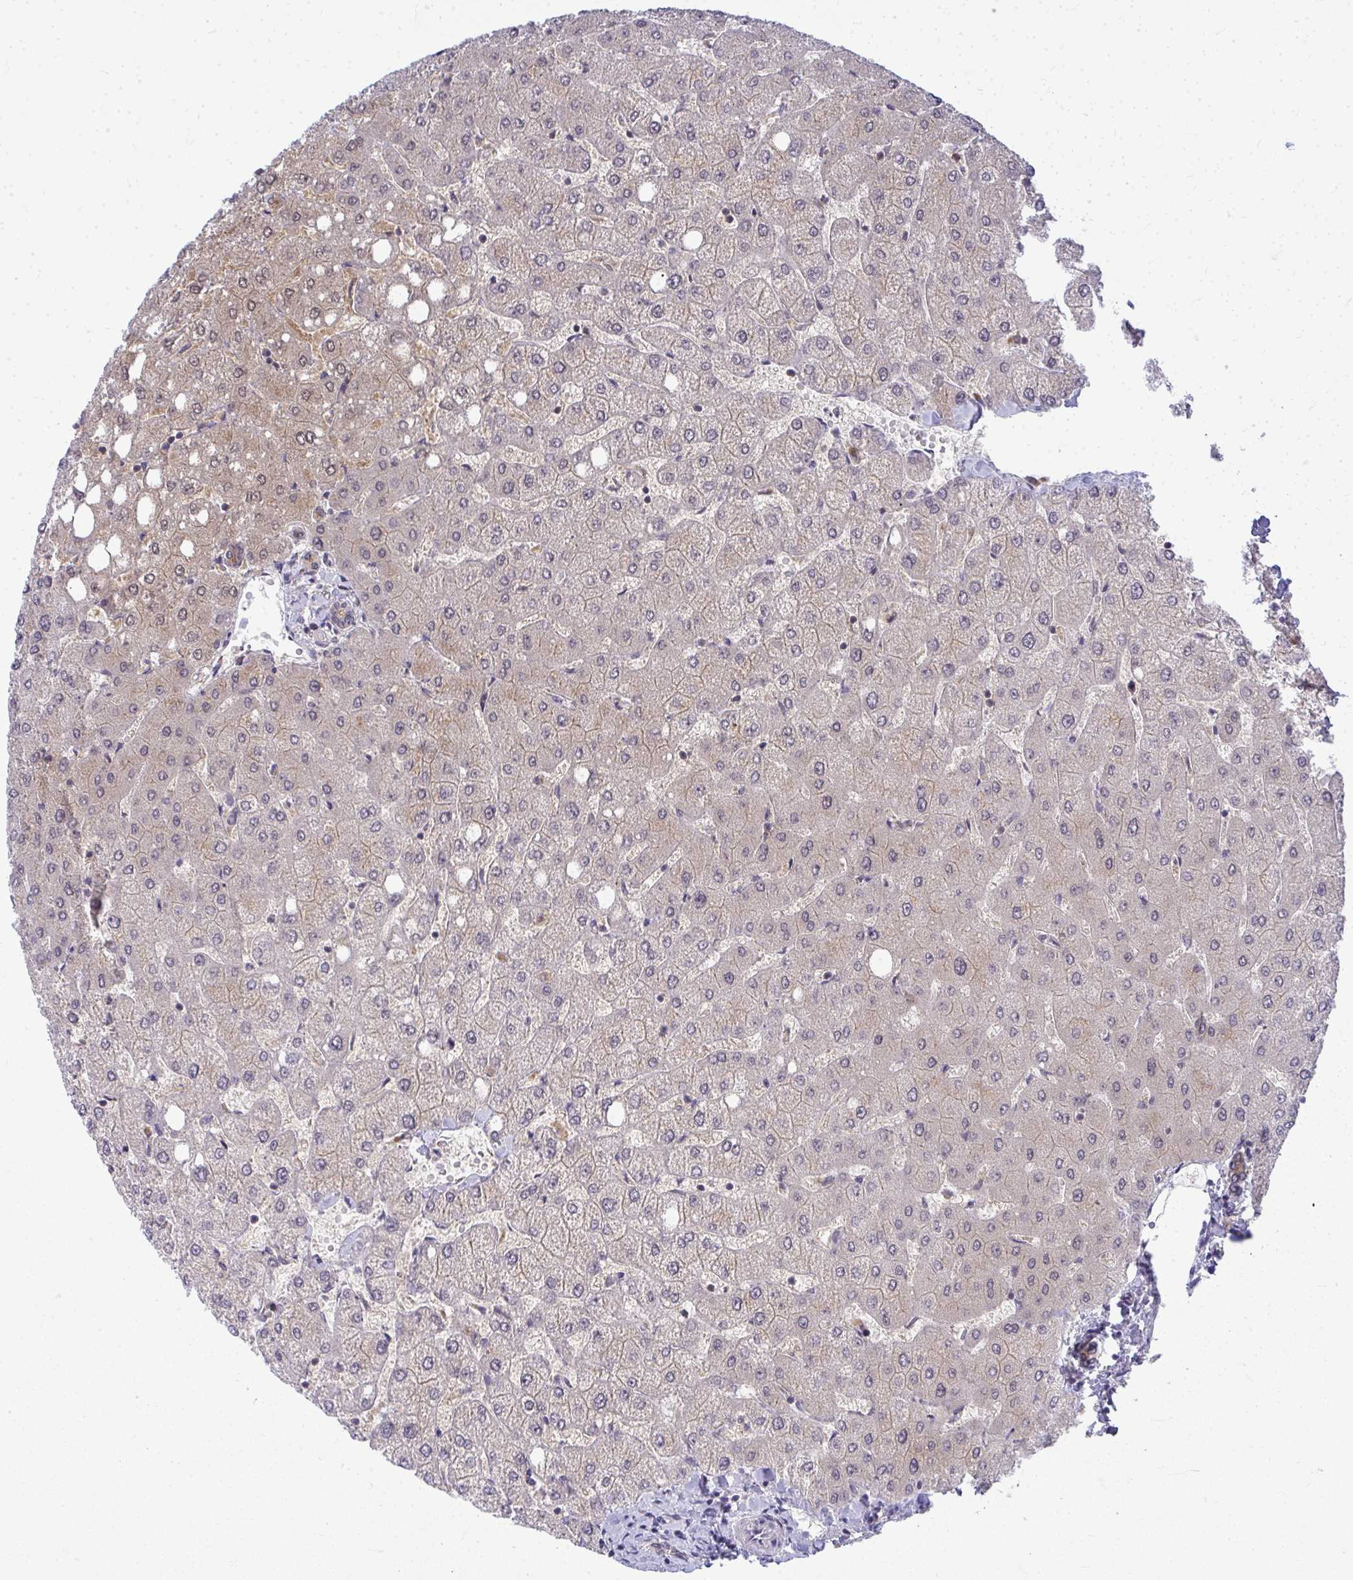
{"staining": {"intensity": "moderate", "quantity": ">75%", "location": "cytoplasmic/membranous"}, "tissue": "liver", "cell_type": "Cholangiocytes", "image_type": "normal", "snomed": [{"axis": "morphology", "description": "Normal tissue, NOS"}, {"axis": "topography", "description": "Liver"}], "caption": "This micrograph demonstrates immunohistochemistry staining of normal human liver, with medium moderate cytoplasmic/membranous staining in approximately >75% of cholangiocytes.", "gene": "HDHD2", "patient": {"sex": "female", "age": 54}}